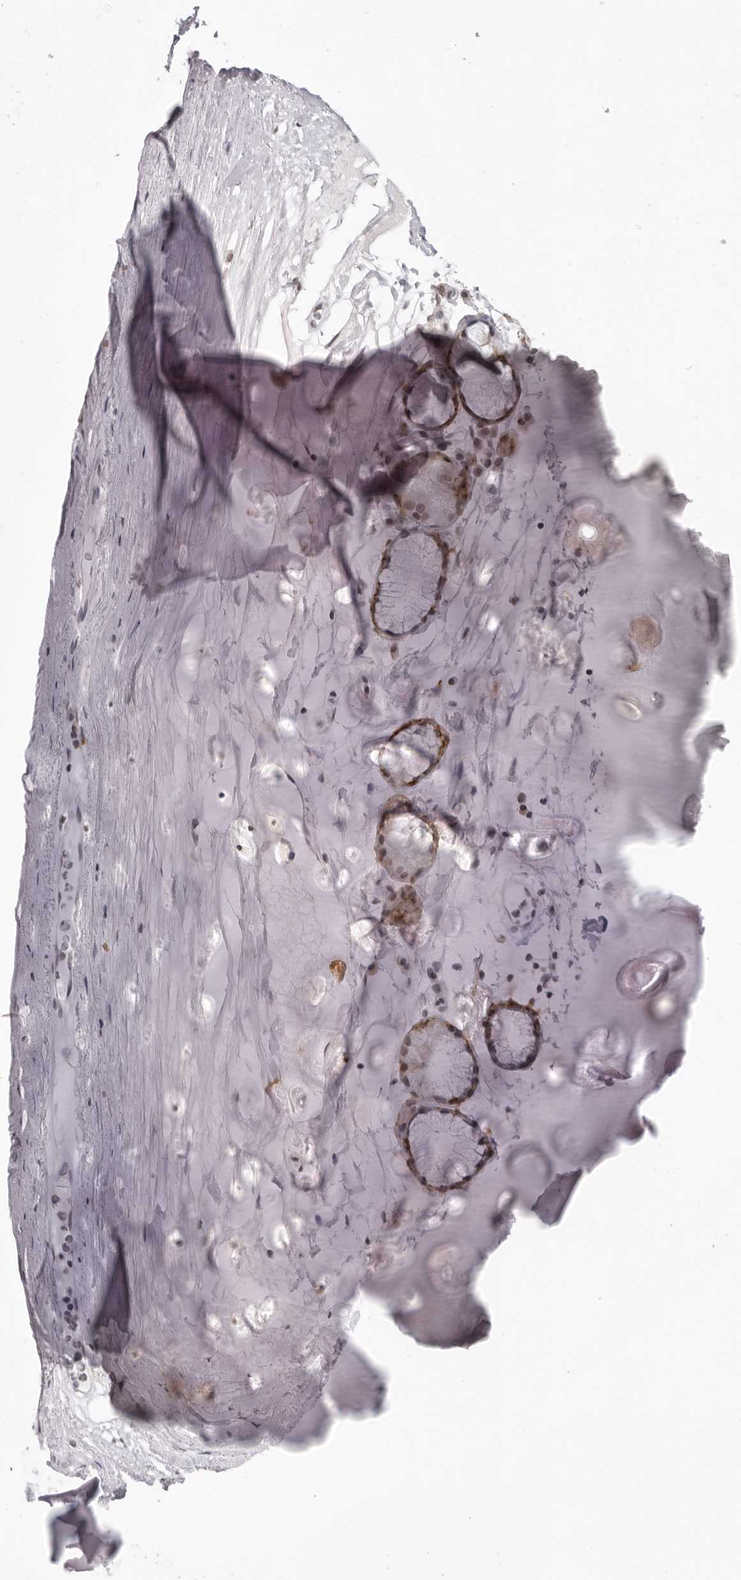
{"staining": {"intensity": "weak", "quantity": "25%-75%", "location": "nuclear"}, "tissue": "adipose tissue", "cell_type": "Adipocytes", "image_type": "normal", "snomed": [{"axis": "morphology", "description": "Normal tissue, NOS"}, {"axis": "topography", "description": "Cartilage tissue"}], "caption": "This micrograph reveals immunohistochemistry staining of benign human adipose tissue, with low weak nuclear expression in about 25%-75% of adipocytes.", "gene": "NTM", "patient": {"sex": "female", "age": 63}}